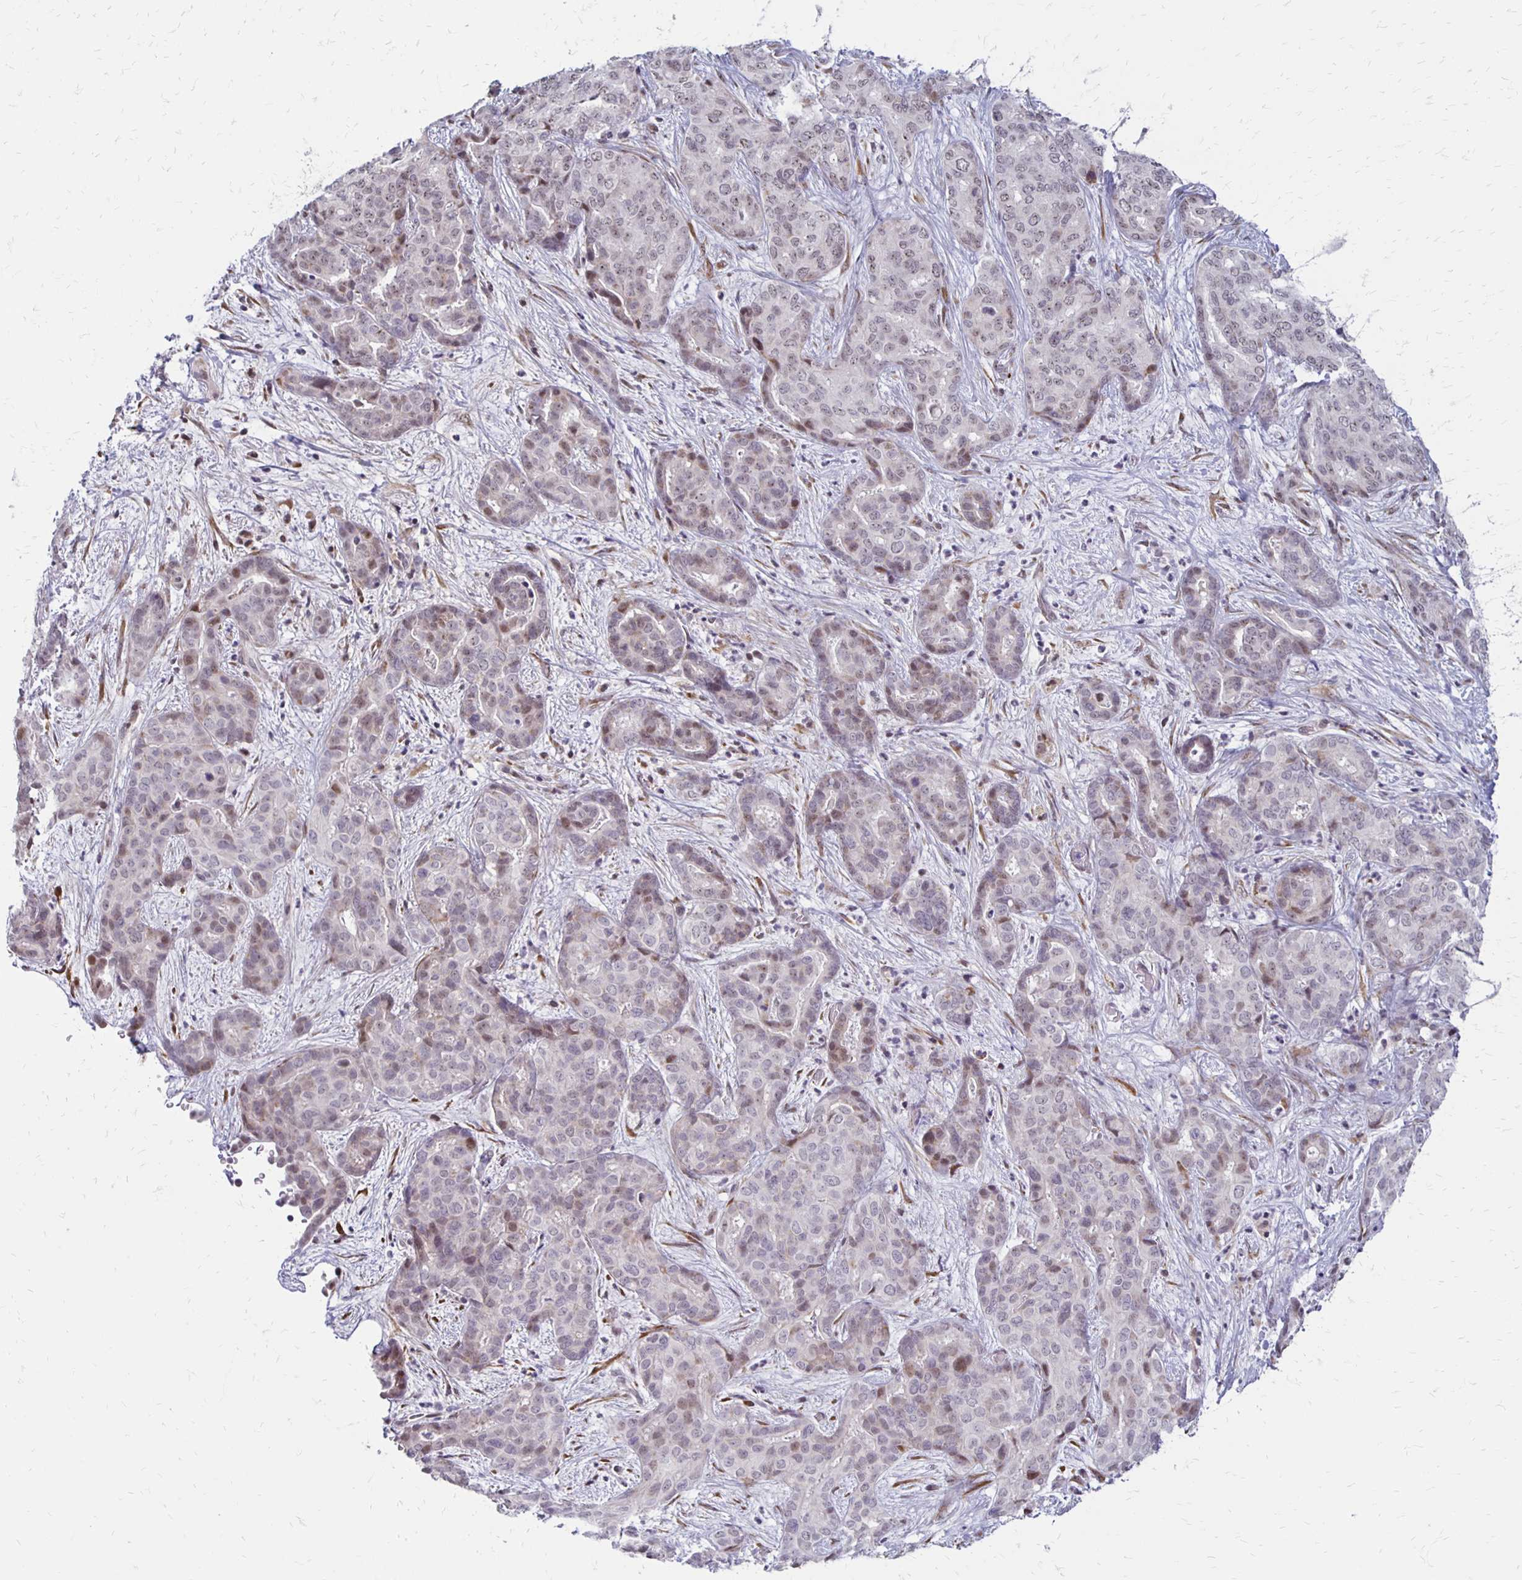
{"staining": {"intensity": "weak", "quantity": "<25%", "location": "nuclear"}, "tissue": "liver cancer", "cell_type": "Tumor cells", "image_type": "cancer", "snomed": [{"axis": "morphology", "description": "Cholangiocarcinoma"}, {"axis": "topography", "description": "Liver"}], "caption": "IHC of liver cholangiocarcinoma exhibits no positivity in tumor cells.", "gene": "DAGLA", "patient": {"sex": "female", "age": 64}}